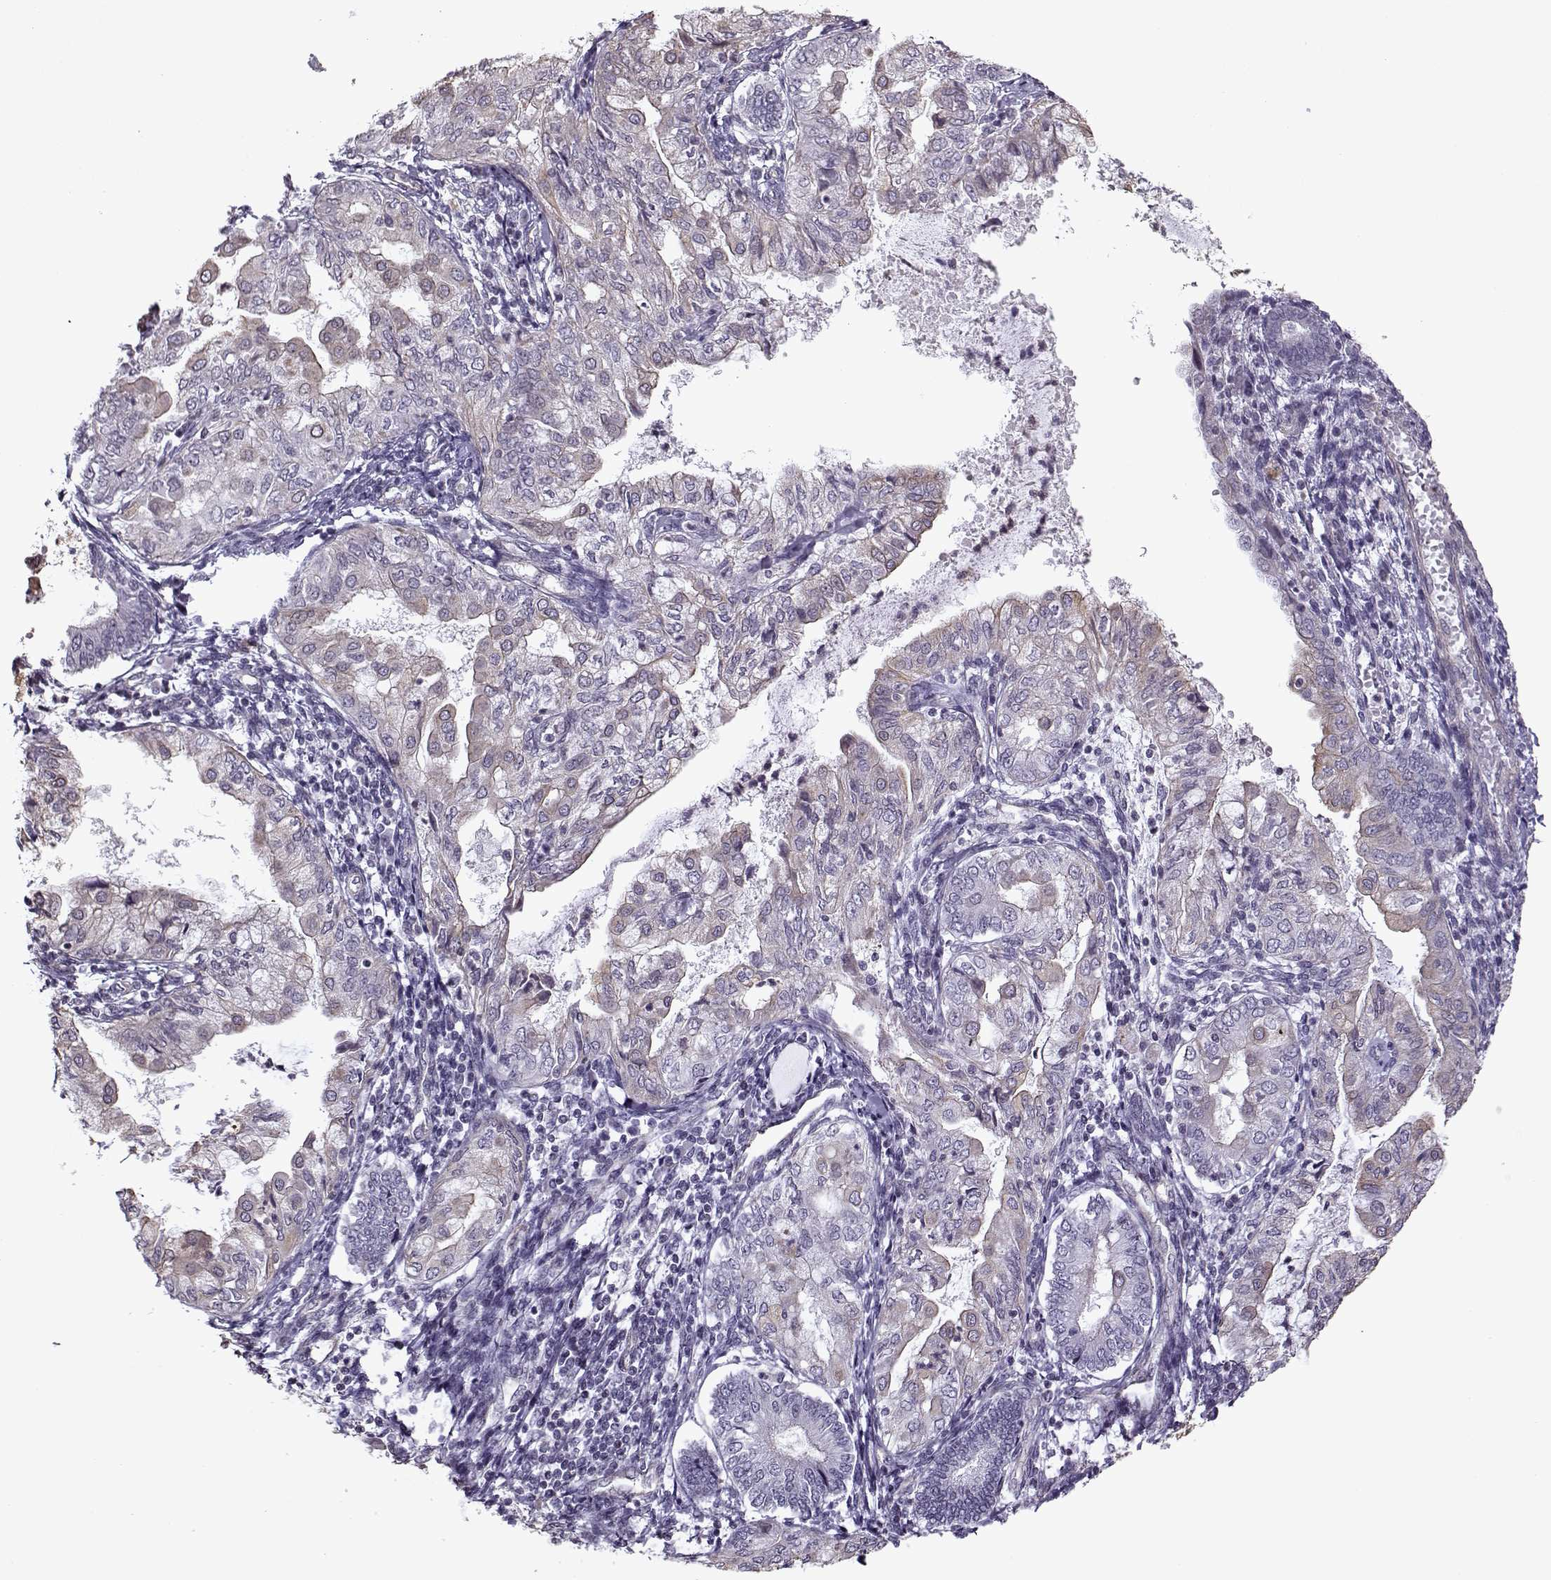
{"staining": {"intensity": "weak", "quantity": "25%-75%", "location": "cytoplasmic/membranous"}, "tissue": "endometrial cancer", "cell_type": "Tumor cells", "image_type": "cancer", "snomed": [{"axis": "morphology", "description": "Adenocarcinoma, NOS"}, {"axis": "topography", "description": "Endometrium"}], "caption": "IHC (DAB (3,3'-diaminobenzidine)) staining of endometrial cancer exhibits weak cytoplasmic/membranous protein staining in about 25%-75% of tumor cells. Nuclei are stained in blue.", "gene": "KRT9", "patient": {"sex": "female", "age": 68}}